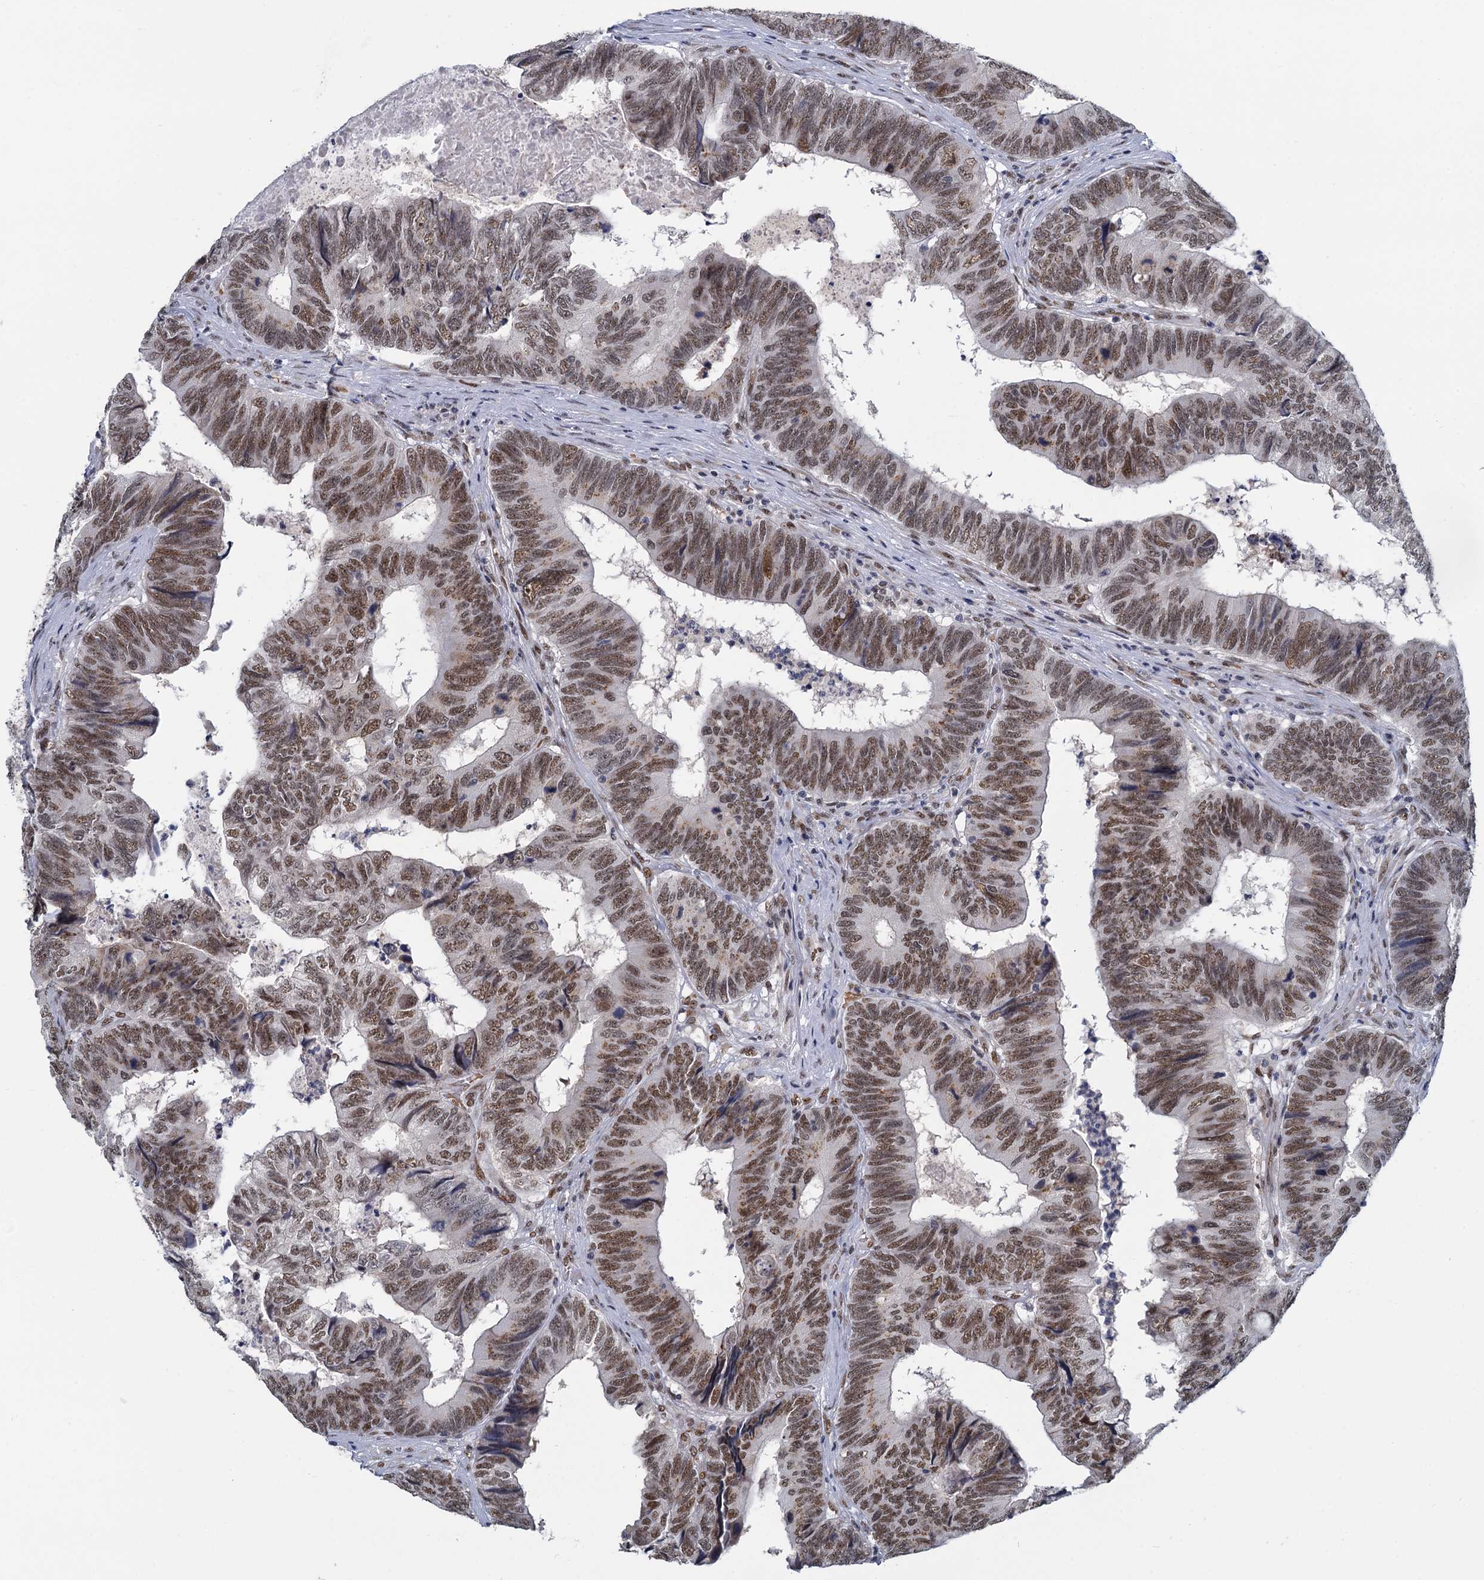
{"staining": {"intensity": "moderate", "quantity": ">75%", "location": "nuclear"}, "tissue": "colorectal cancer", "cell_type": "Tumor cells", "image_type": "cancer", "snomed": [{"axis": "morphology", "description": "Adenocarcinoma, NOS"}, {"axis": "topography", "description": "Colon"}], "caption": "Approximately >75% of tumor cells in human colorectal adenocarcinoma exhibit moderate nuclear protein staining as visualized by brown immunohistochemical staining.", "gene": "RPRD1A", "patient": {"sex": "female", "age": 67}}